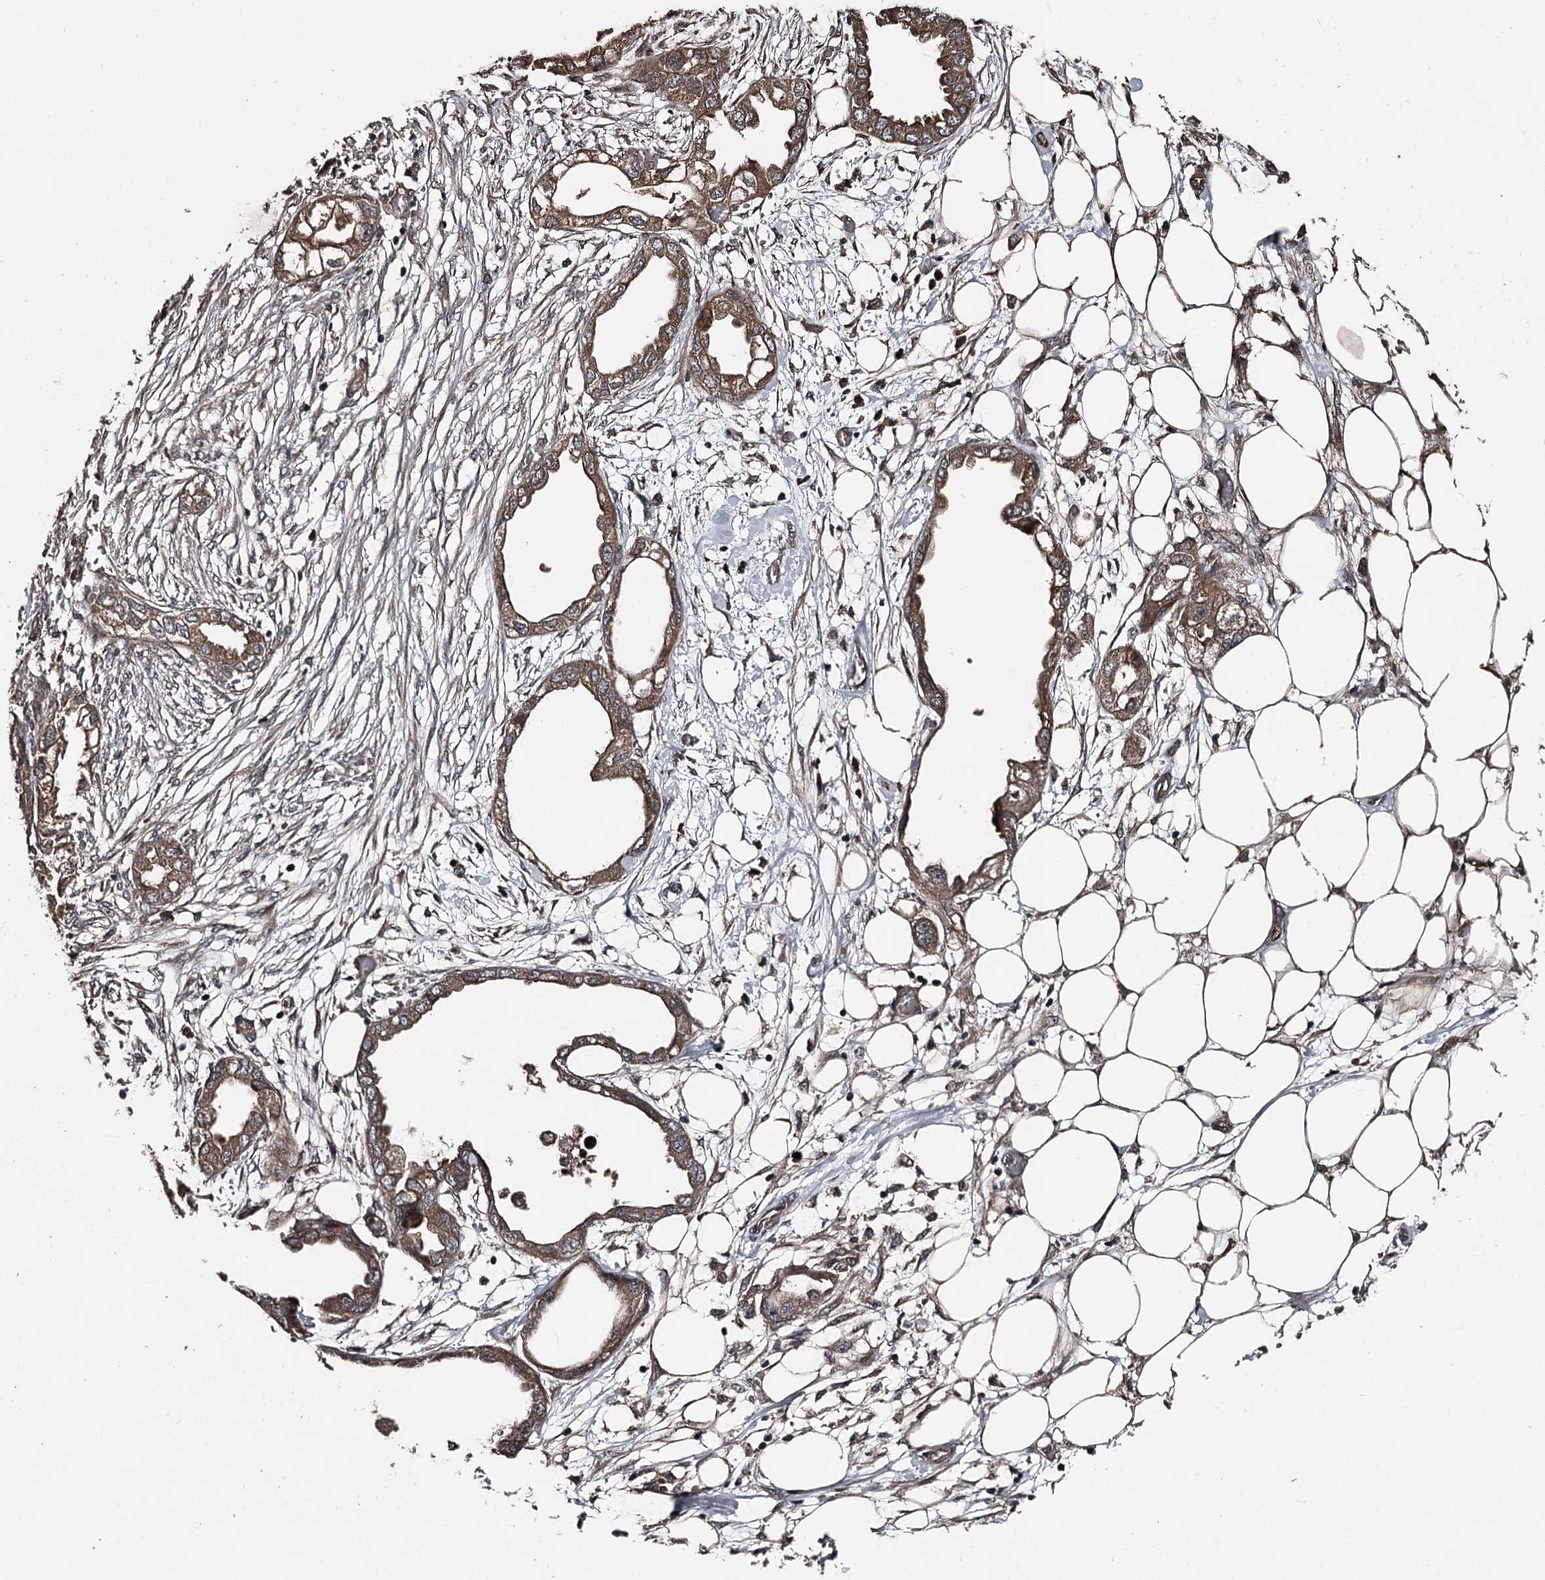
{"staining": {"intensity": "moderate", "quantity": ">75%", "location": "cytoplasmic/membranous"}, "tissue": "endometrial cancer", "cell_type": "Tumor cells", "image_type": "cancer", "snomed": [{"axis": "morphology", "description": "Adenocarcinoma, NOS"}, {"axis": "morphology", "description": "Adenocarcinoma, metastatic, NOS"}, {"axis": "topography", "description": "Adipose tissue"}, {"axis": "topography", "description": "Endometrium"}], "caption": "Immunohistochemistry (IHC) histopathology image of human endometrial cancer (metastatic adenocarcinoma) stained for a protein (brown), which demonstrates medium levels of moderate cytoplasmic/membranous positivity in about >75% of tumor cells.", "gene": "RAB21", "patient": {"sex": "female", "age": 67}}